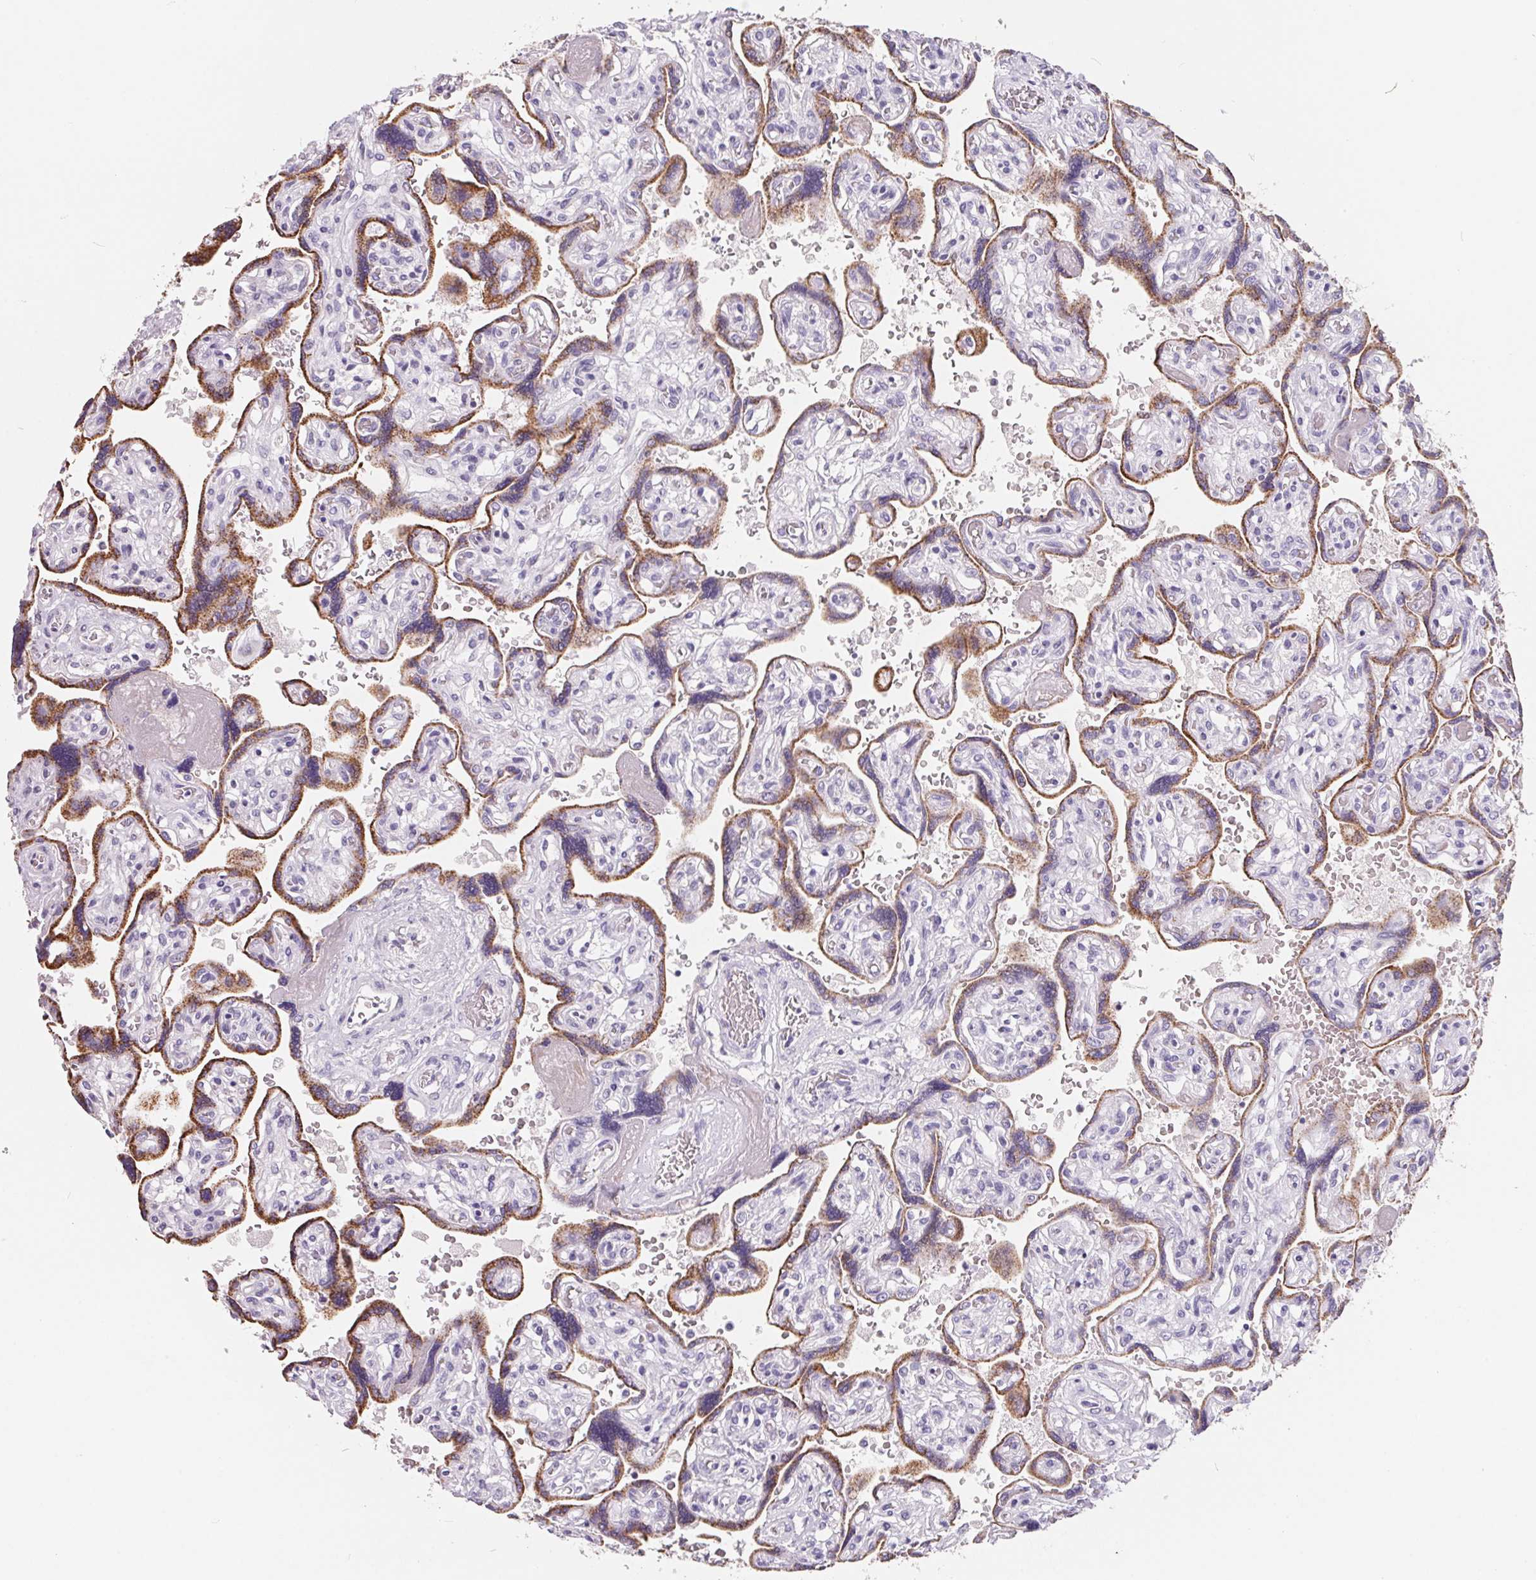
{"staining": {"intensity": "negative", "quantity": "none", "location": "none"}, "tissue": "placenta", "cell_type": "Decidual cells", "image_type": "normal", "snomed": [{"axis": "morphology", "description": "Normal tissue, NOS"}, {"axis": "topography", "description": "Placenta"}], "caption": "IHC of benign human placenta exhibits no staining in decidual cells. (DAB immunohistochemistry (IHC), high magnification).", "gene": "FDX1", "patient": {"sex": "female", "age": 32}}